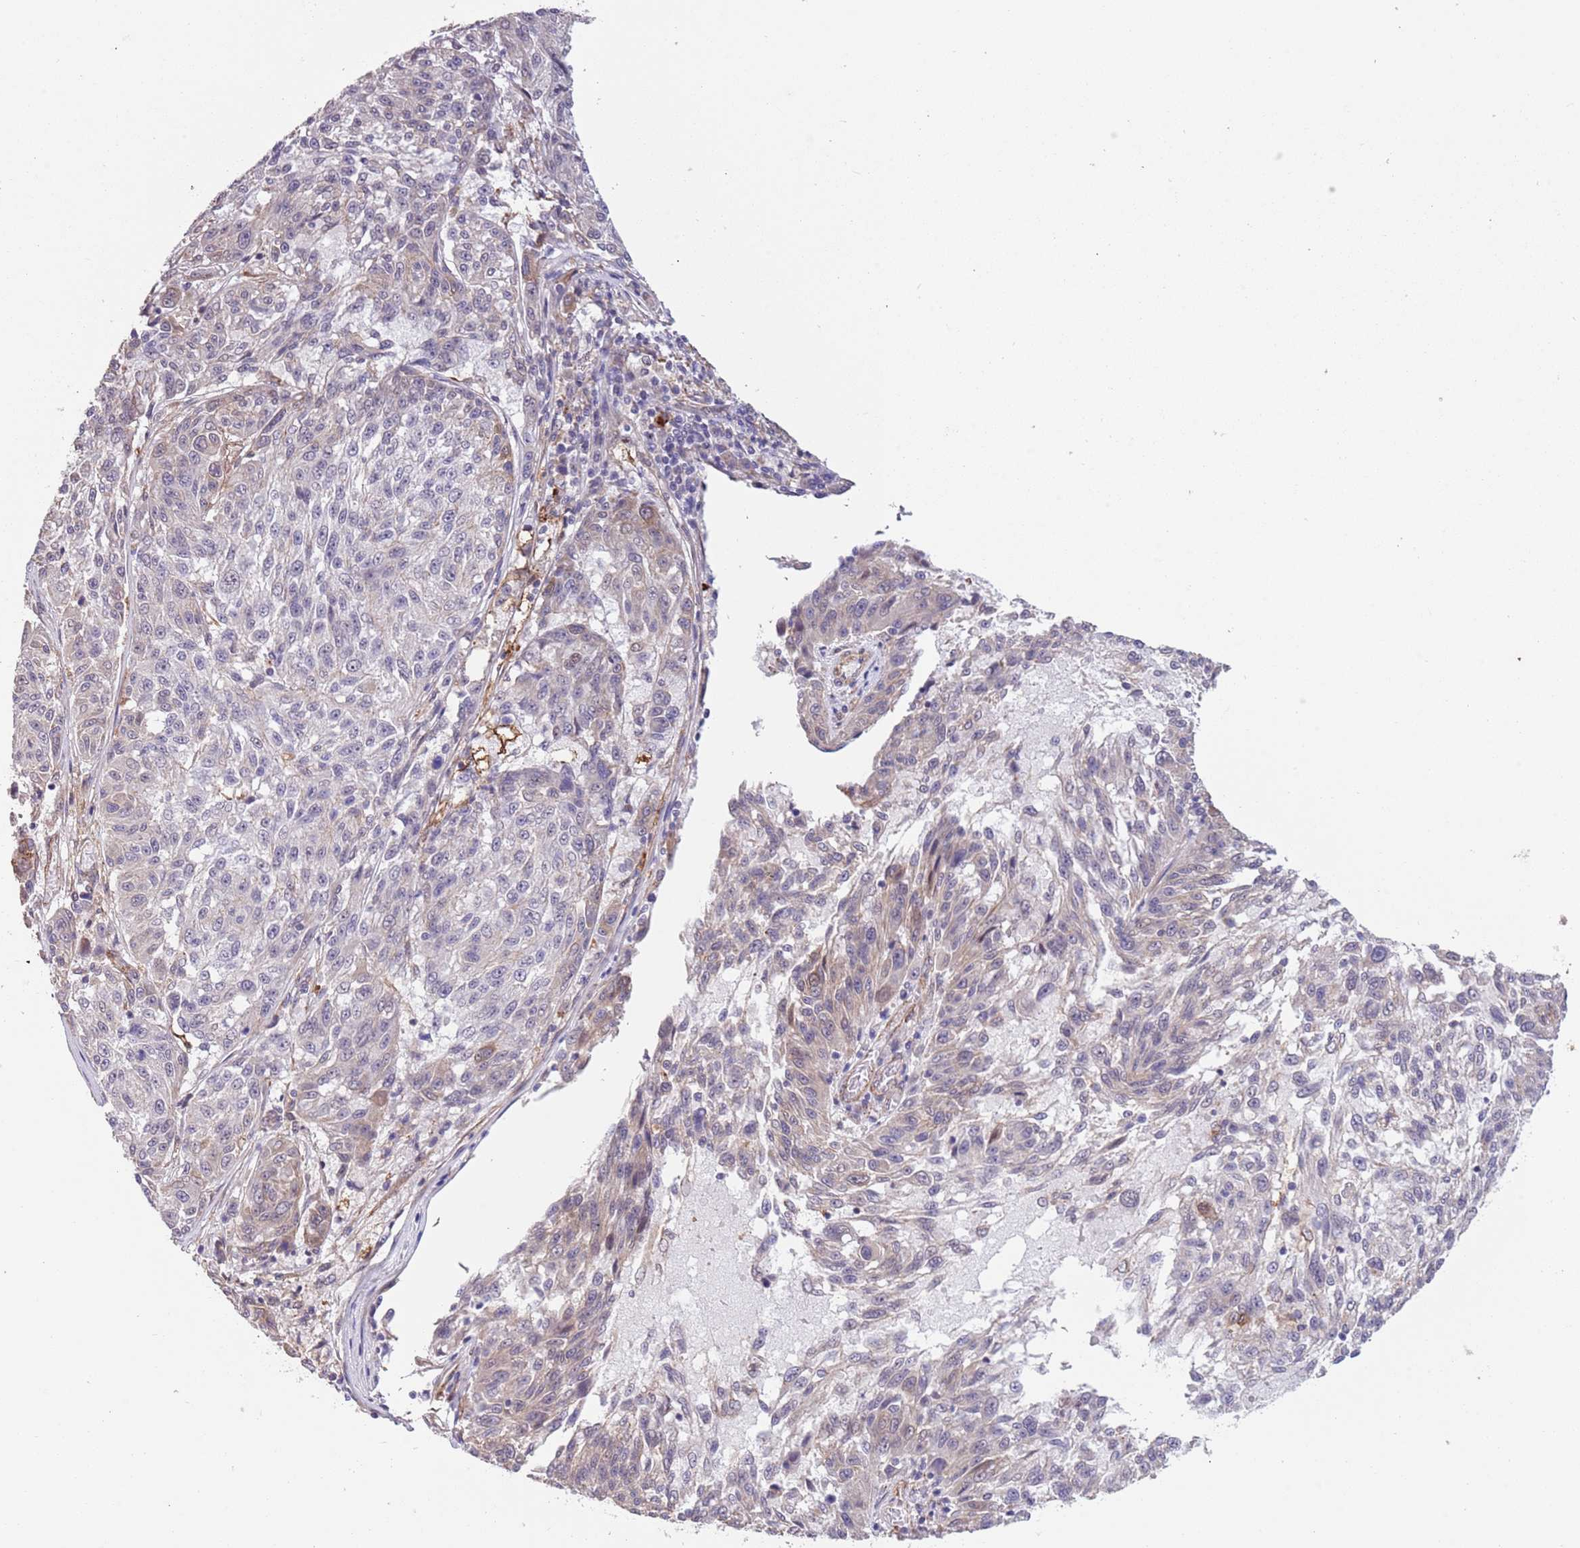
{"staining": {"intensity": "weak", "quantity": "<25%", "location": "cytoplasmic/membranous"}, "tissue": "melanoma", "cell_type": "Tumor cells", "image_type": "cancer", "snomed": [{"axis": "morphology", "description": "Malignant melanoma, NOS"}, {"axis": "topography", "description": "Skin"}], "caption": "Protein analysis of melanoma reveals no significant staining in tumor cells.", "gene": "CREBZF", "patient": {"sex": "male", "age": 53}}